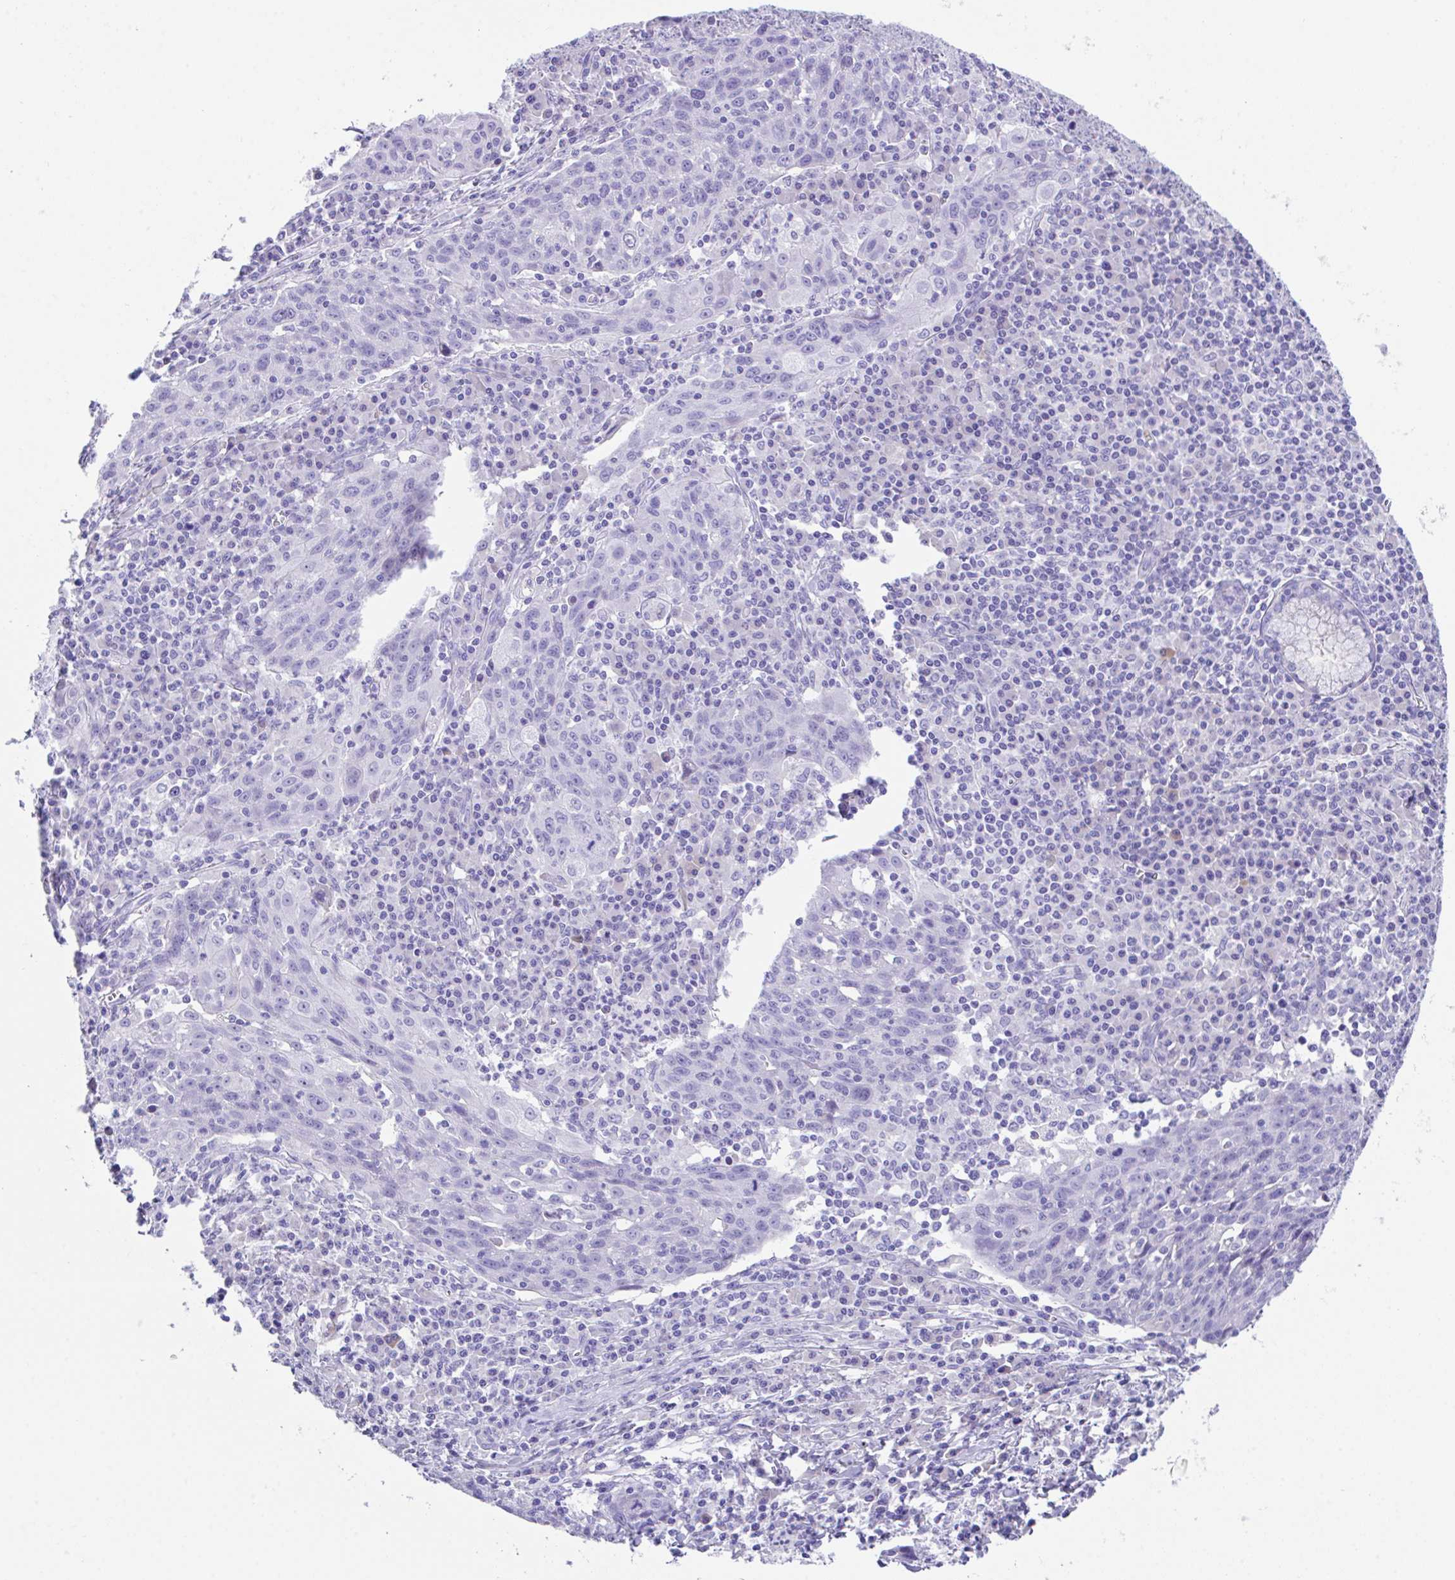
{"staining": {"intensity": "negative", "quantity": "none", "location": "none"}, "tissue": "lung cancer", "cell_type": "Tumor cells", "image_type": "cancer", "snomed": [{"axis": "morphology", "description": "Squamous cell carcinoma, NOS"}, {"axis": "morphology", "description": "Squamous cell carcinoma, metastatic, NOS"}, {"axis": "topography", "description": "Bronchus"}, {"axis": "topography", "description": "Lung"}], "caption": "A histopathology image of lung cancer stained for a protein reveals no brown staining in tumor cells.", "gene": "SLC16A6", "patient": {"sex": "male", "age": 62}}